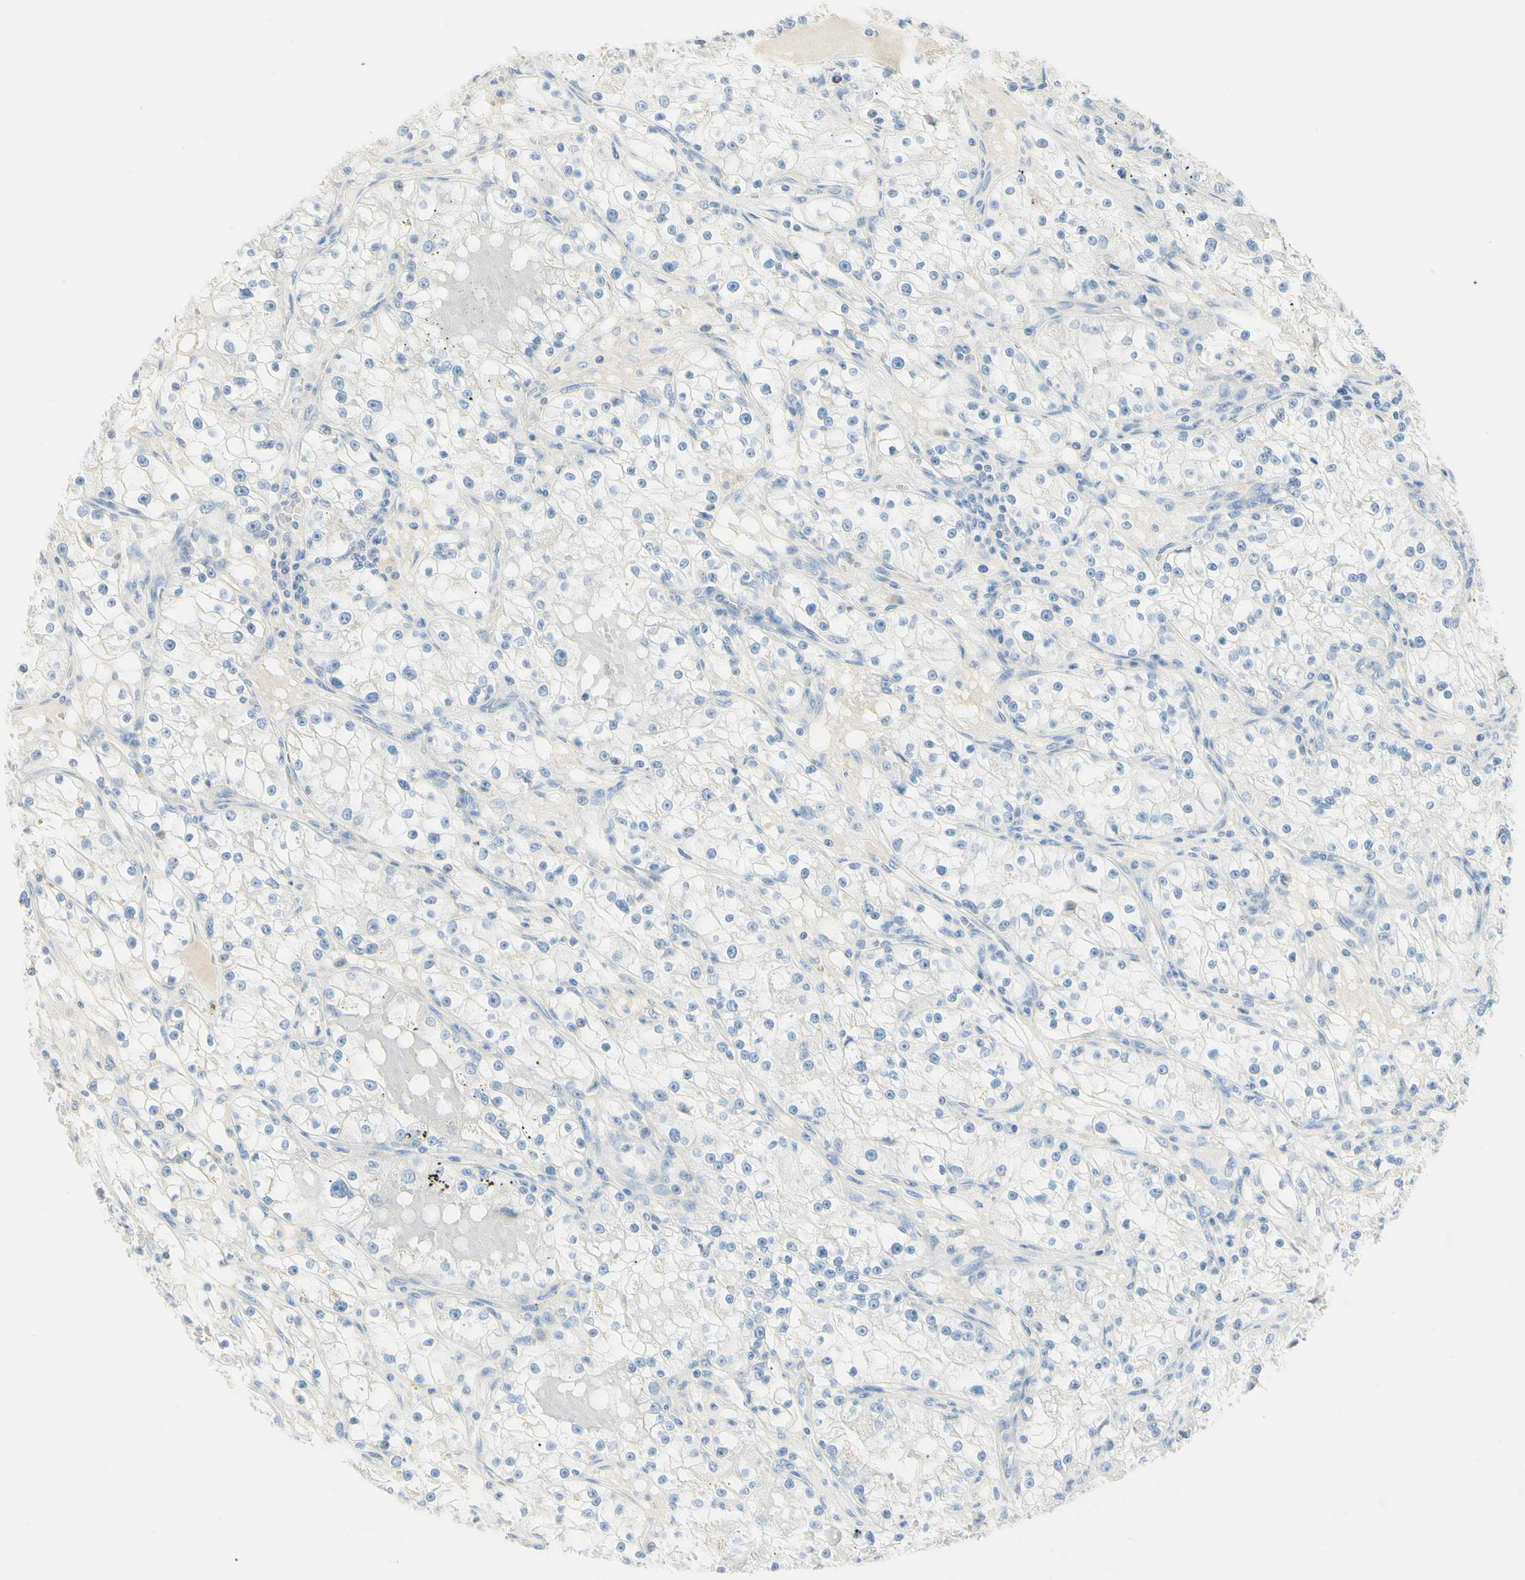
{"staining": {"intensity": "negative", "quantity": "none", "location": "none"}, "tissue": "renal cancer", "cell_type": "Tumor cells", "image_type": "cancer", "snomed": [{"axis": "morphology", "description": "Adenocarcinoma, NOS"}, {"axis": "topography", "description": "Kidney"}], "caption": "The immunohistochemistry (IHC) micrograph has no significant staining in tumor cells of renal cancer (adenocarcinoma) tissue.", "gene": "ALDH18A1", "patient": {"sex": "male", "age": 56}}